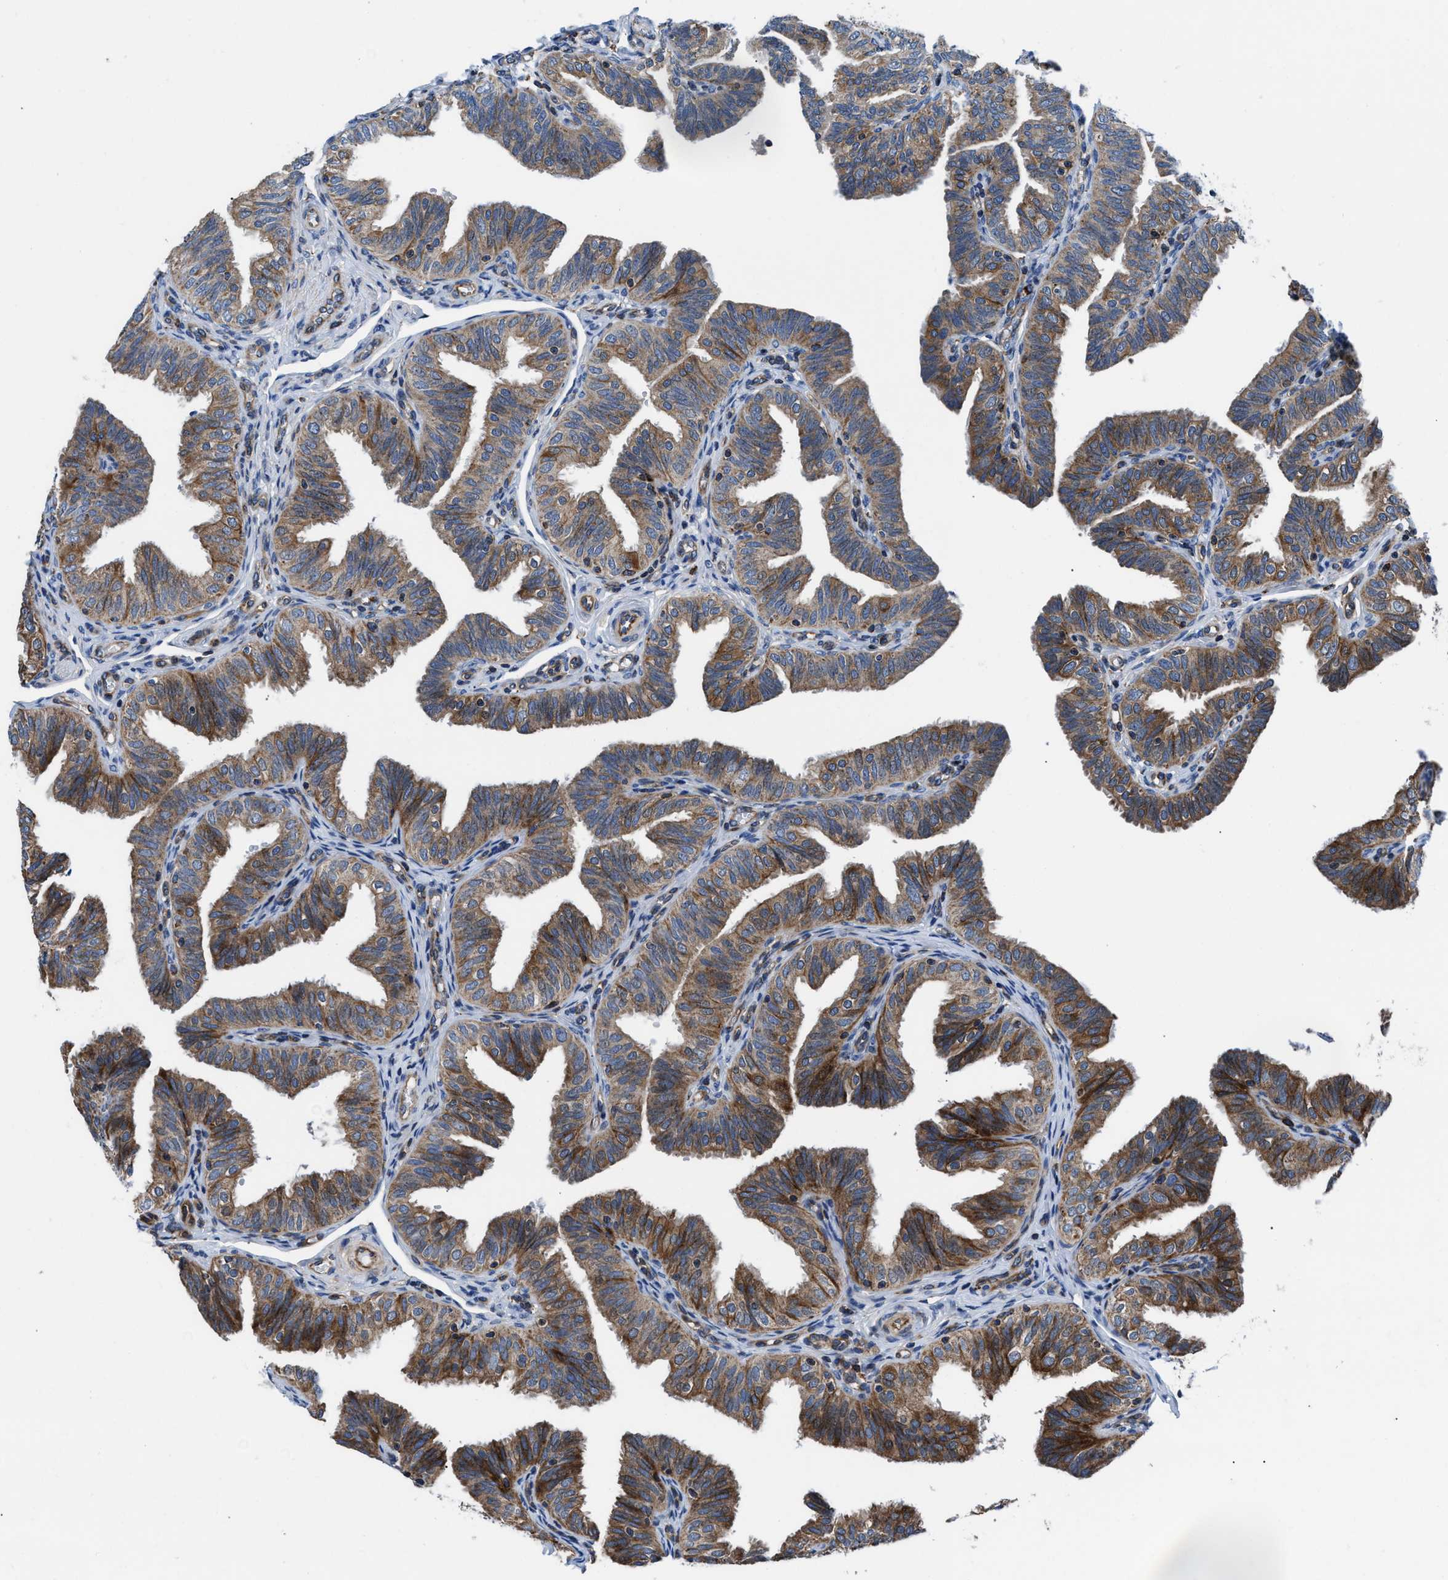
{"staining": {"intensity": "moderate", "quantity": "25%-75%", "location": "cytoplasmic/membranous"}, "tissue": "fallopian tube", "cell_type": "Glandular cells", "image_type": "normal", "snomed": [{"axis": "morphology", "description": "Normal tissue, NOS"}, {"axis": "topography", "description": "Fallopian tube"}], "caption": "IHC (DAB (3,3'-diaminobenzidine)) staining of unremarkable fallopian tube reveals moderate cytoplasmic/membranous protein positivity in about 25%-75% of glandular cells.", "gene": "PRR15L", "patient": {"sex": "female", "age": 35}}